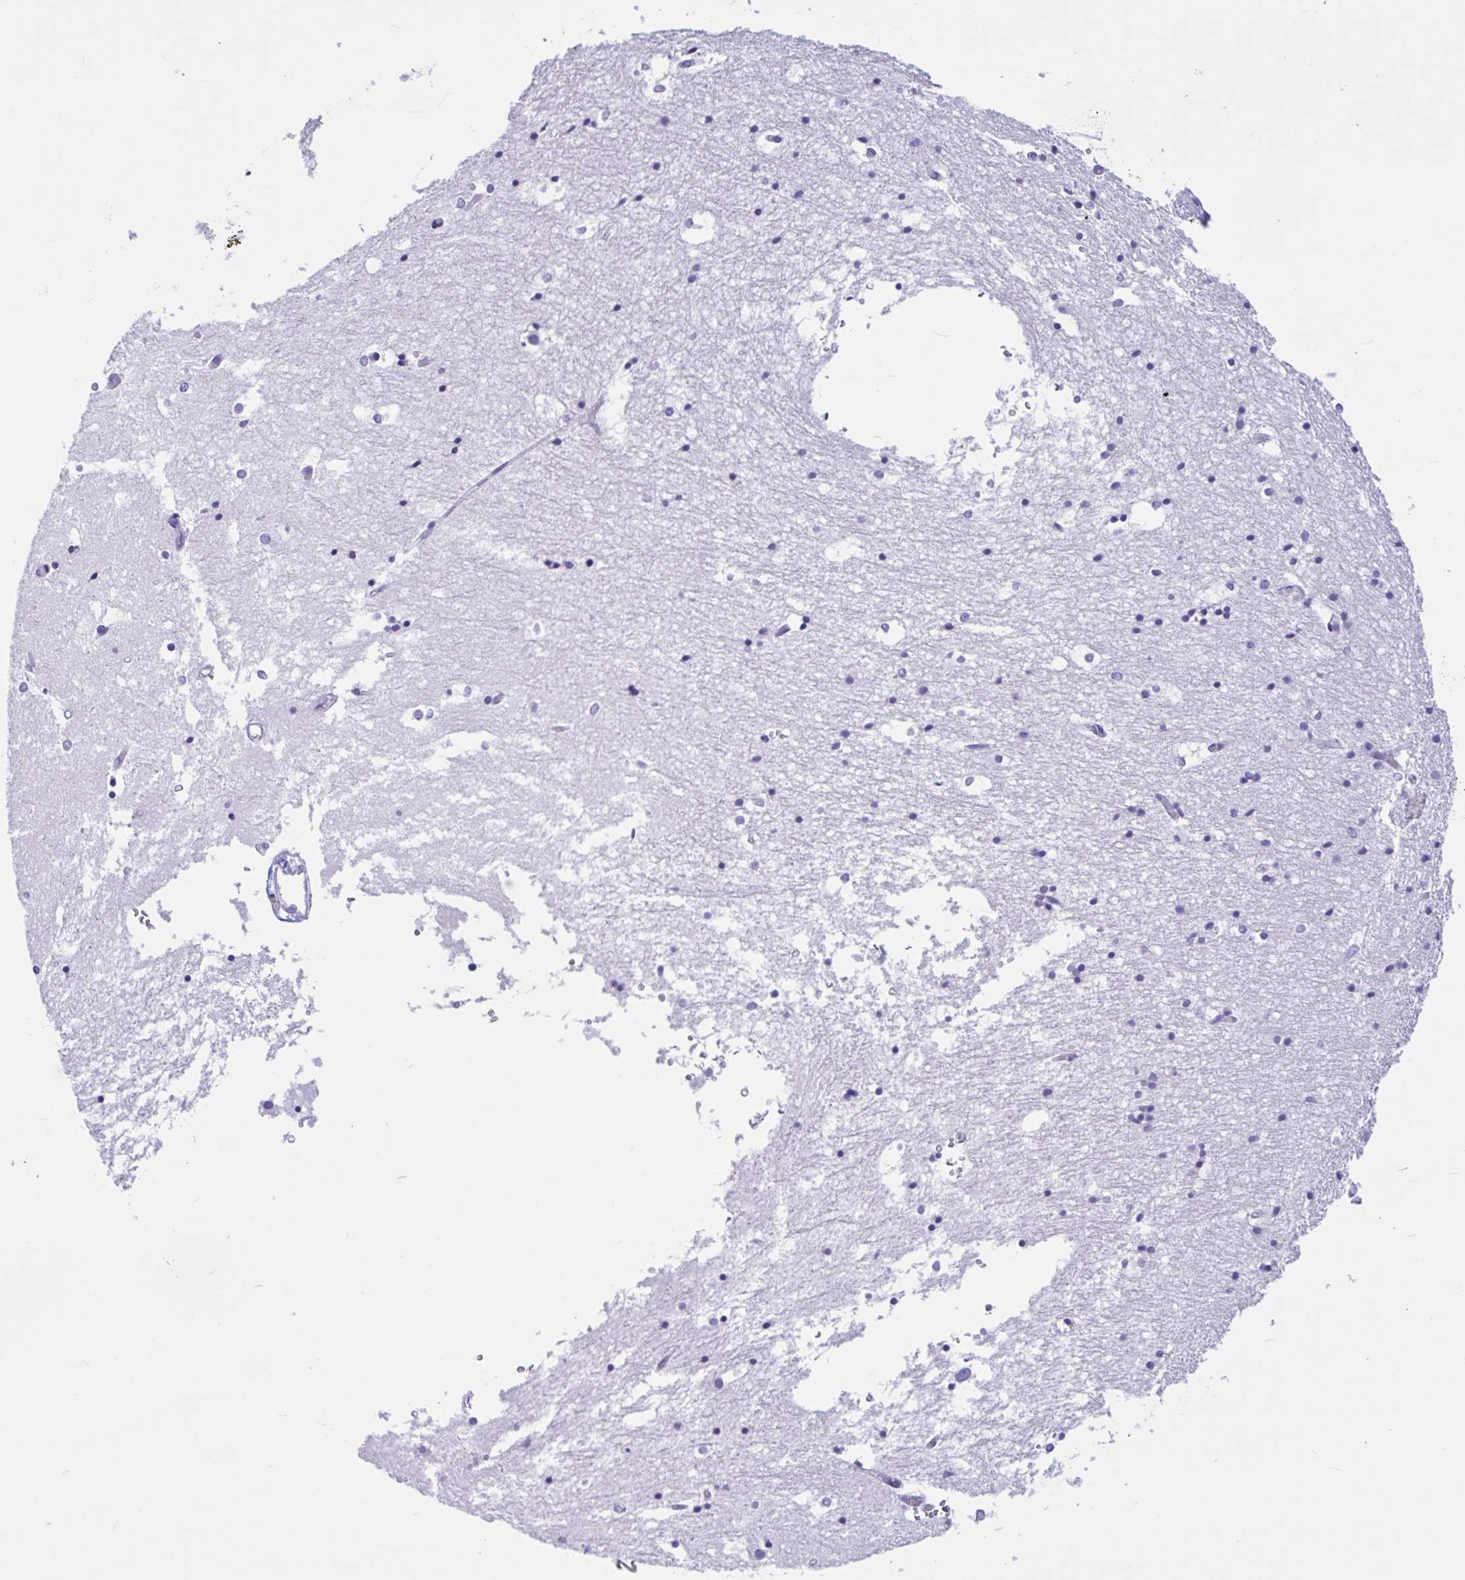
{"staining": {"intensity": "negative", "quantity": "none", "location": "none"}, "tissue": "hippocampus", "cell_type": "Glial cells", "image_type": "normal", "snomed": [{"axis": "morphology", "description": "Normal tissue, NOS"}, {"axis": "topography", "description": "Hippocampus"}], "caption": "Protein analysis of benign hippocampus reveals no significant staining in glial cells.", "gene": "IAPP", "patient": {"sex": "female", "age": 52}}